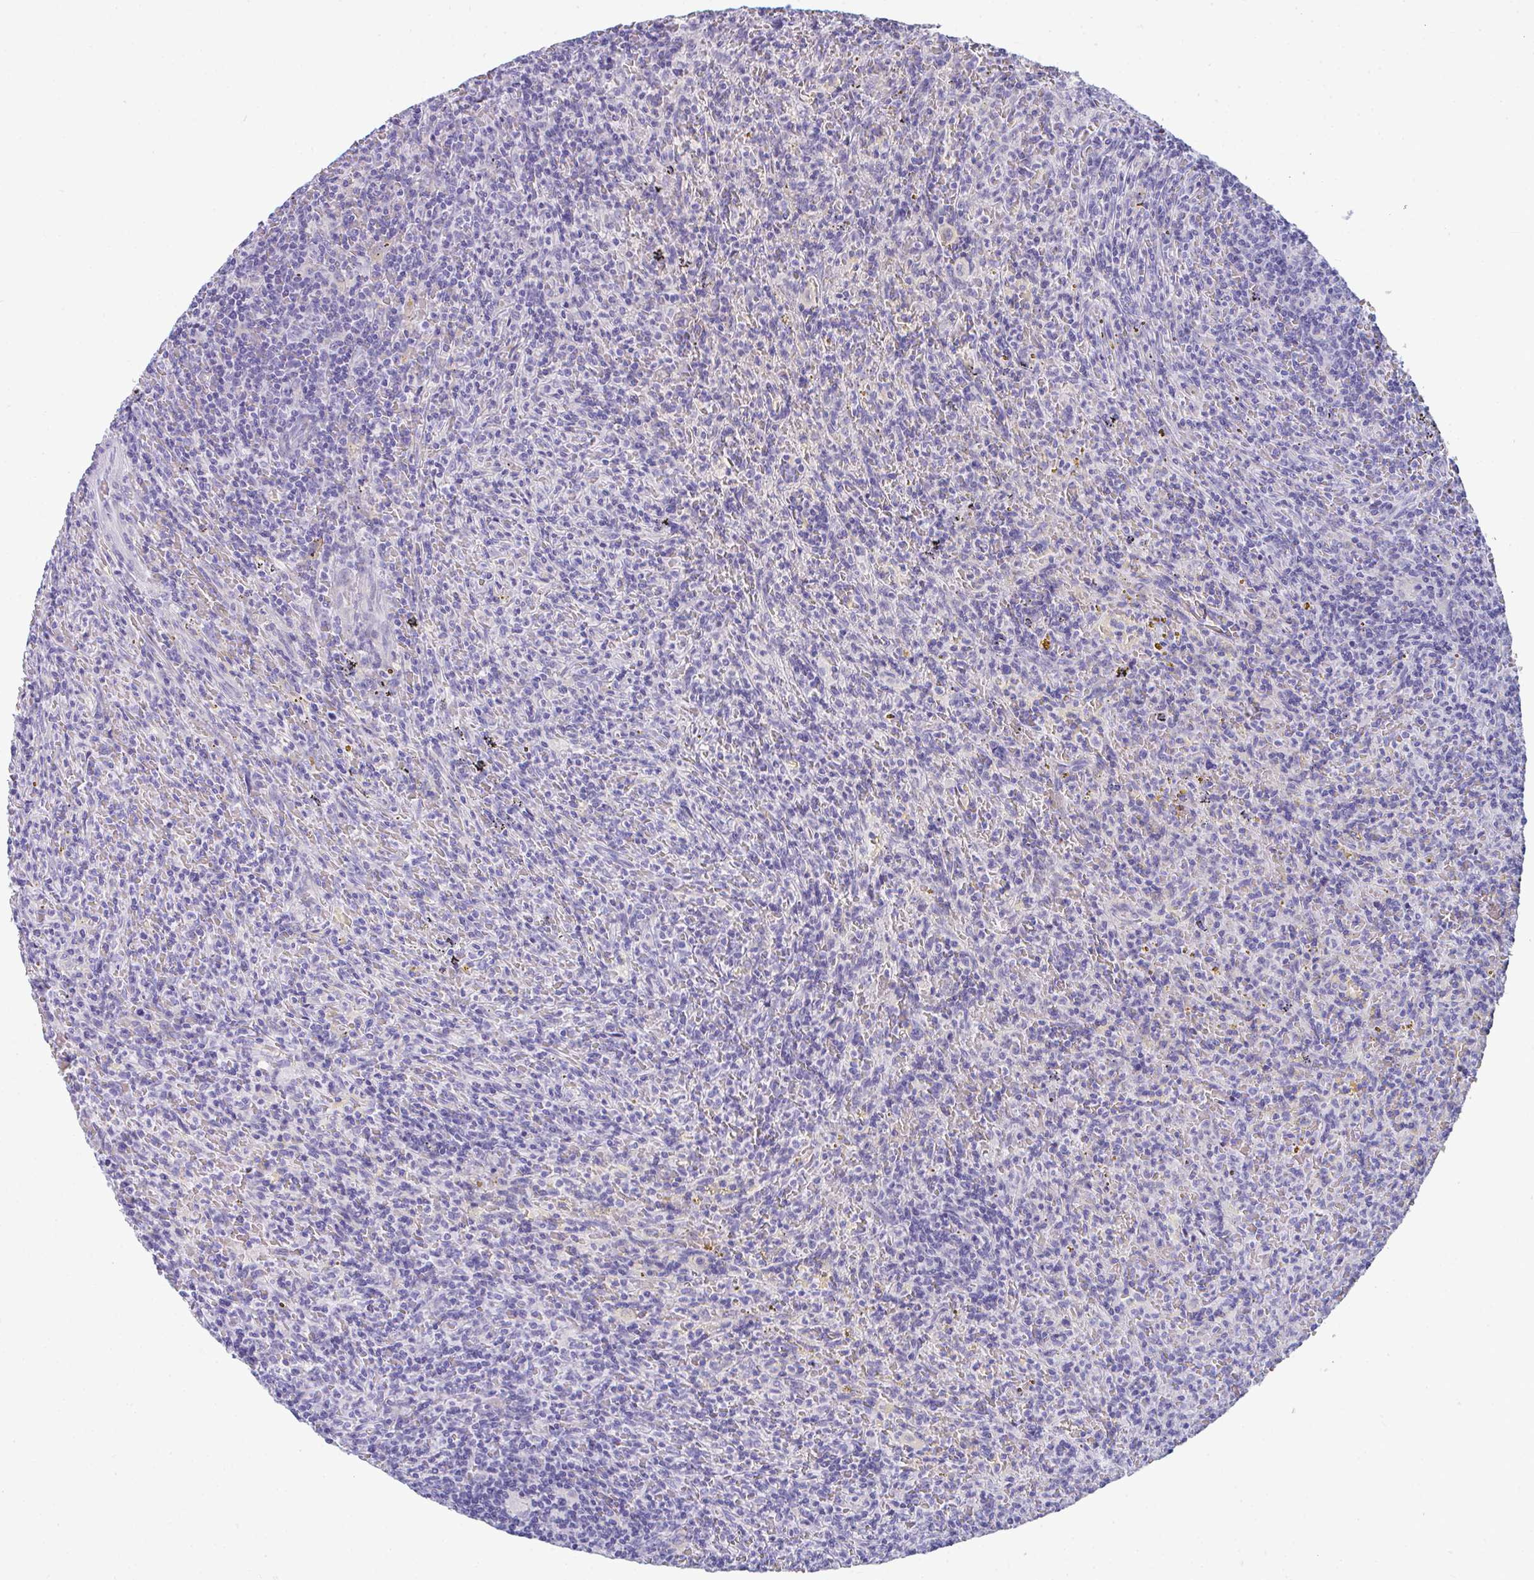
{"staining": {"intensity": "negative", "quantity": "none", "location": "none"}, "tissue": "lymphoma", "cell_type": "Tumor cells", "image_type": "cancer", "snomed": [{"axis": "morphology", "description": "Malignant lymphoma, non-Hodgkin's type, Low grade"}, {"axis": "topography", "description": "Spleen"}], "caption": "An IHC micrograph of lymphoma is shown. There is no staining in tumor cells of lymphoma.", "gene": "TTC30B", "patient": {"sex": "female", "age": 70}}